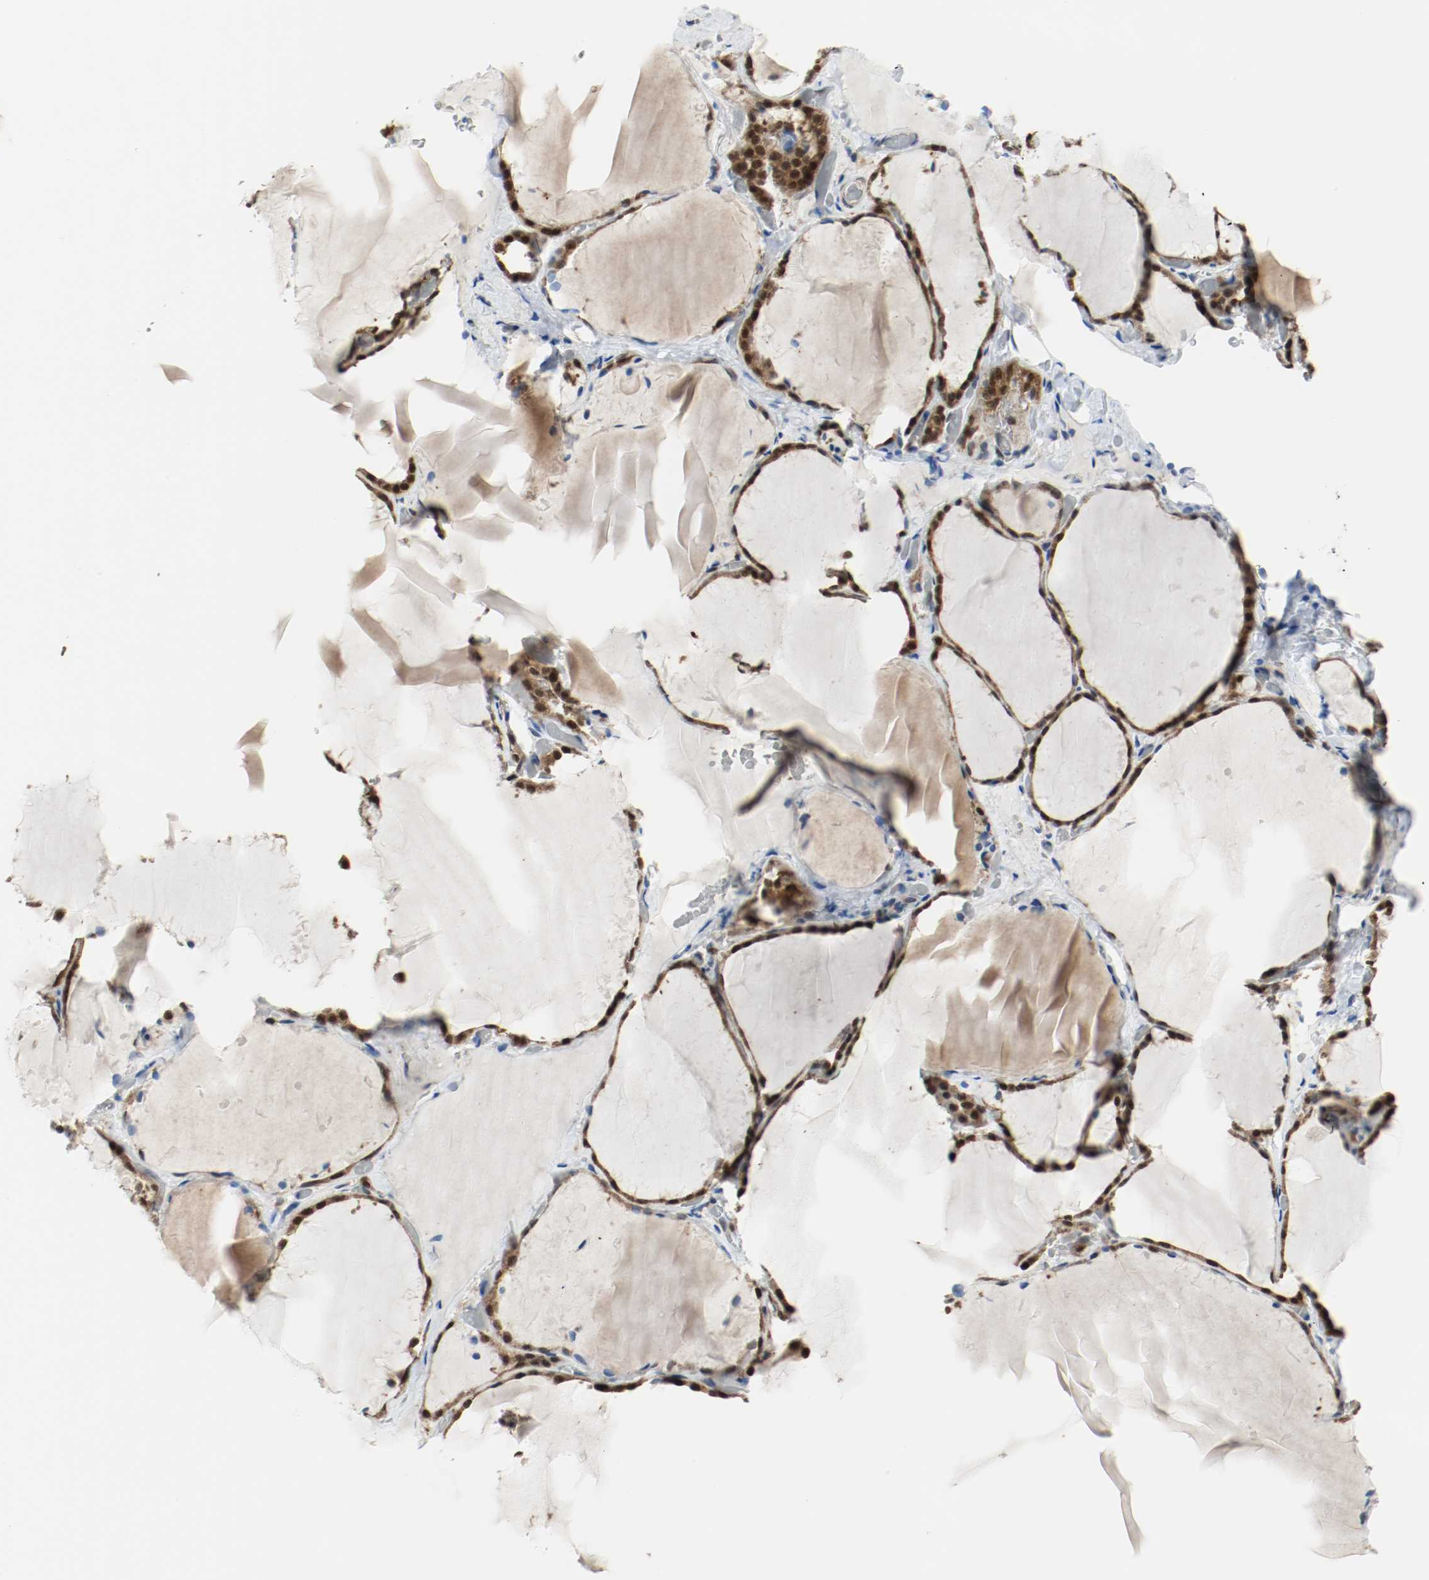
{"staining": {"intensity": "strong", "quantity": ">75%", "location": "cytoplasmic/membranous,nuclear"}, "tissue": "thyroid gland", "cell_type": "Glandular cells", "image_type": "normal", "snomed": [{"axis": "morphology", "description": "Normal tissue, NOS"}, {"axis": "topography", "description": "Thyroid gland"}], "caption": "Approximately >75% of glandular cells in normal thyroid gland display strong cytoplasmic/membranous,nuclear protein expression as visualized by brown immunohistochemical staining.", "gene": "PPME1", "patient": {"sex": "female", "age": 22}}